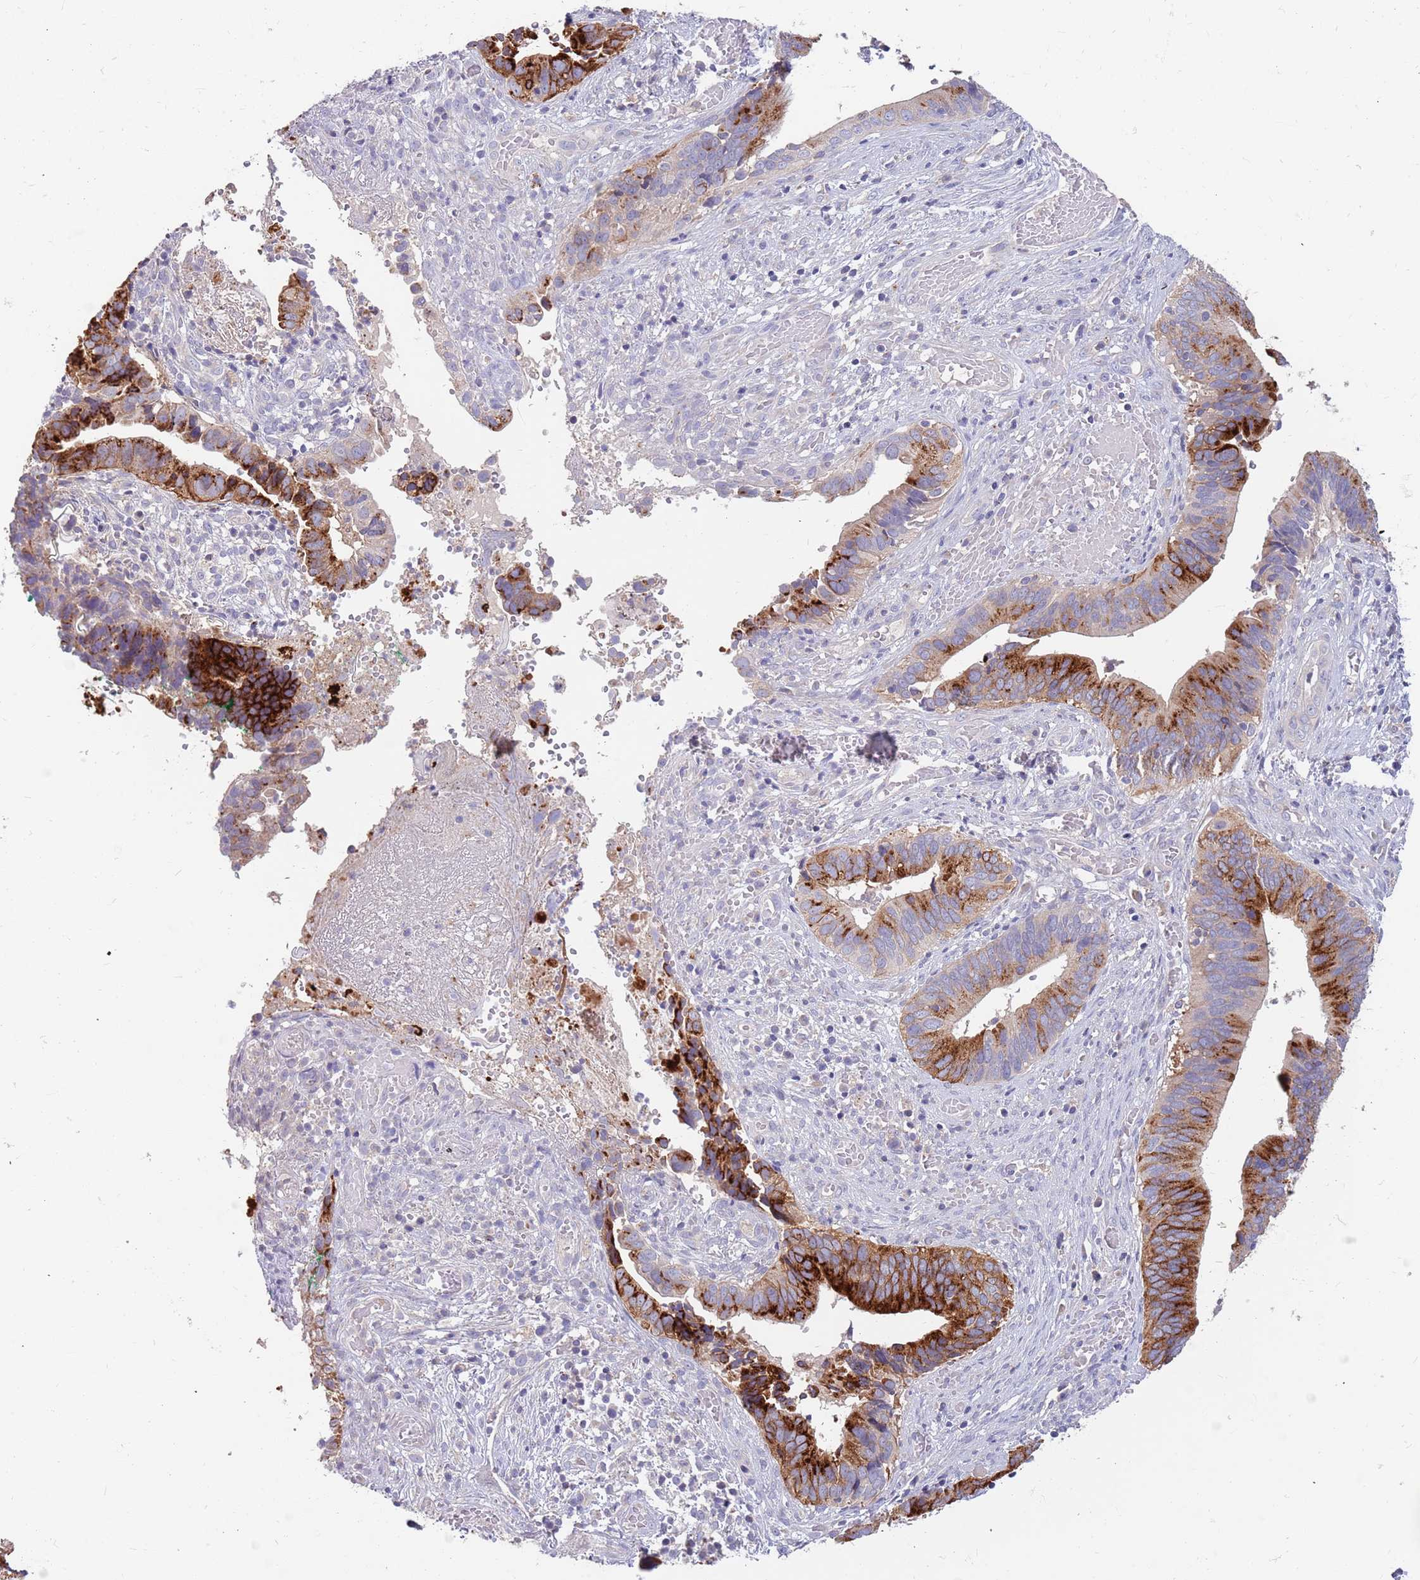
{"staining": {"intensity": "strong", "quantity": "25%-75%", "location": "cytoplasmic/membranous"}, "tissue": "cervical cancer", "cell_type": "Tumor cells", "image_type": "cancer", "snomed": [{"axis": "morphology", "description": "Adenocarcinoma, NOS"}, {"axis": "topography", "description": "Cervix"}], "caption": "This image demonstrates immunohistochemistry (IHC) staining of cervical cancer, with high strong cytoplasmic/membranous positivity in about 25%-75% of tumor cells.", "gene": "BORCS5", "patient": {"sex": "female", "age": 42}}